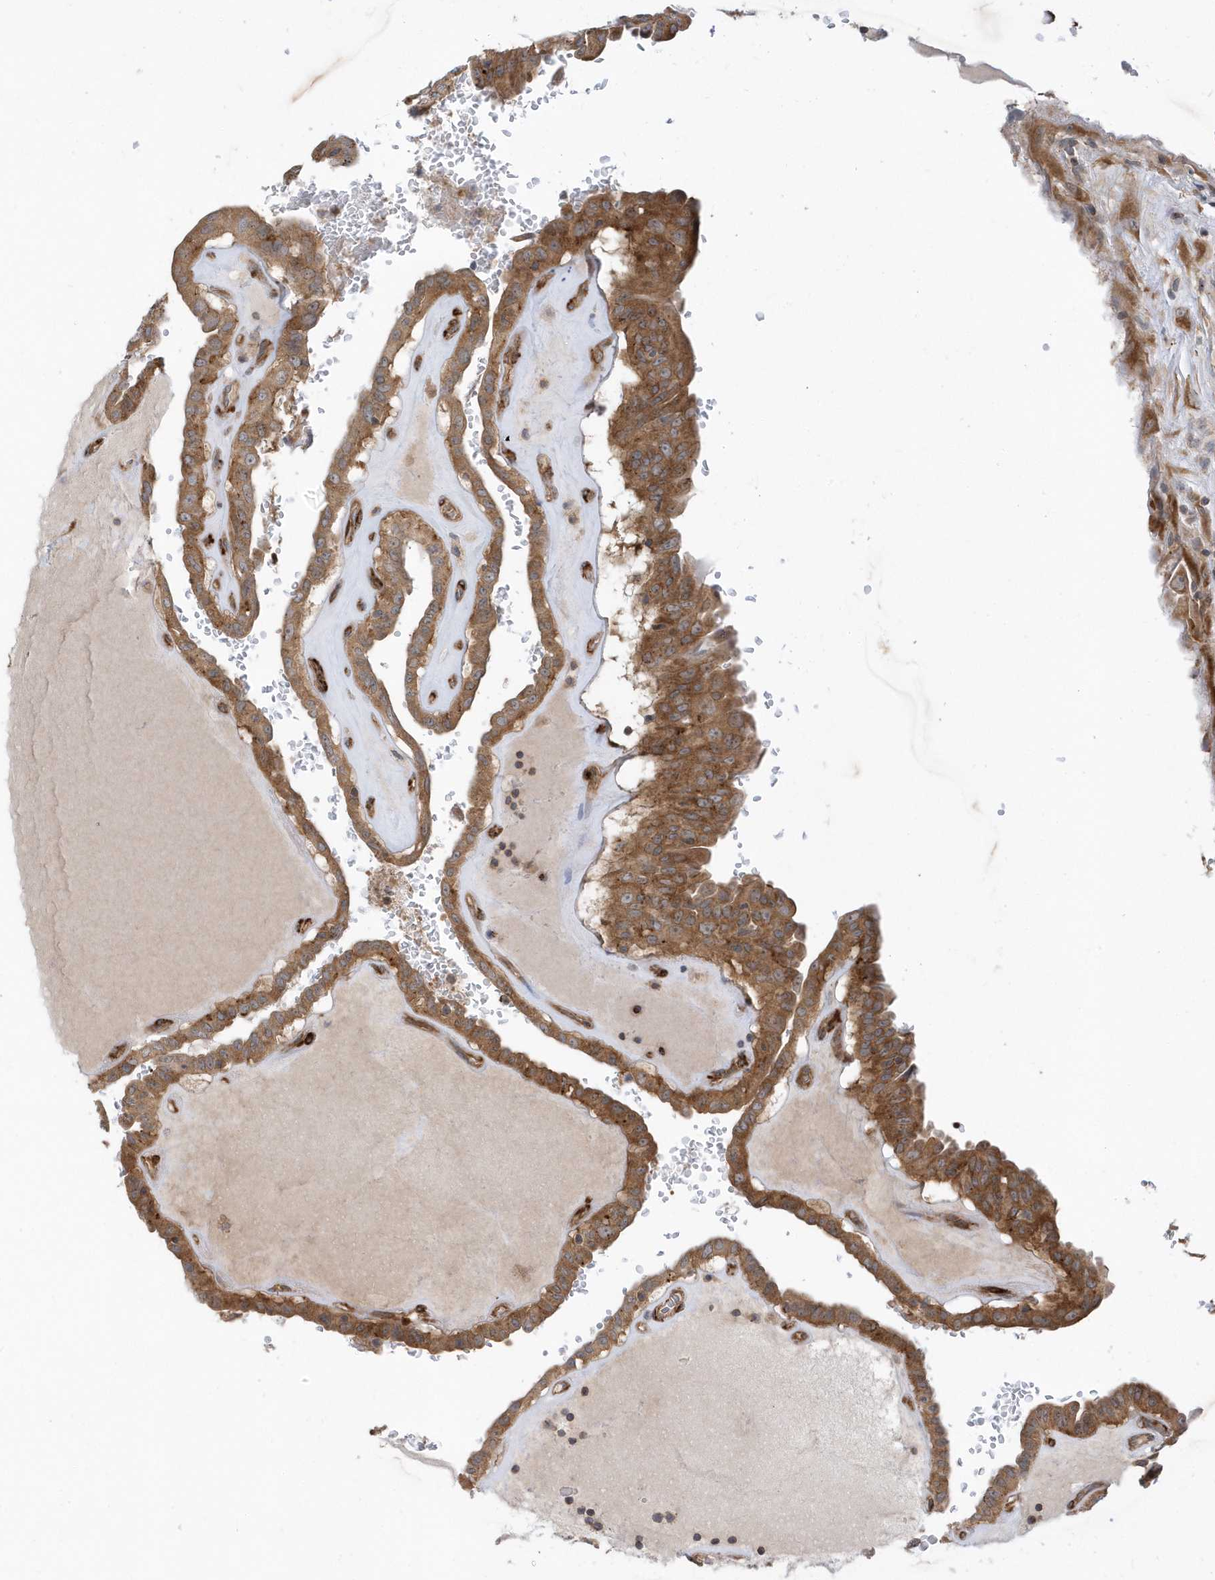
{"staining": {"intensity": "moderate", "quantity": ">75%", "location": "cytoplasmic/membranous"}, "tissue": "thyroid cancer", "cell_type": "Tumor cells", "image_type": "cancer", "snomed": [{"axis": "morphology", "description": "Papillary adenocarcinoma, NOS"}, {"axis": "topography", "description": "Thyroid gland"}], "caption": "IHC image of thyroid papillary adenocarcinoma stained for a protein (brown), which displays medium levels of moderate cytoplasmic/membranous expression in about >75% of tumor cells.", "gene": "HRH4", "patient": {"sex": "male", "age": 77}}